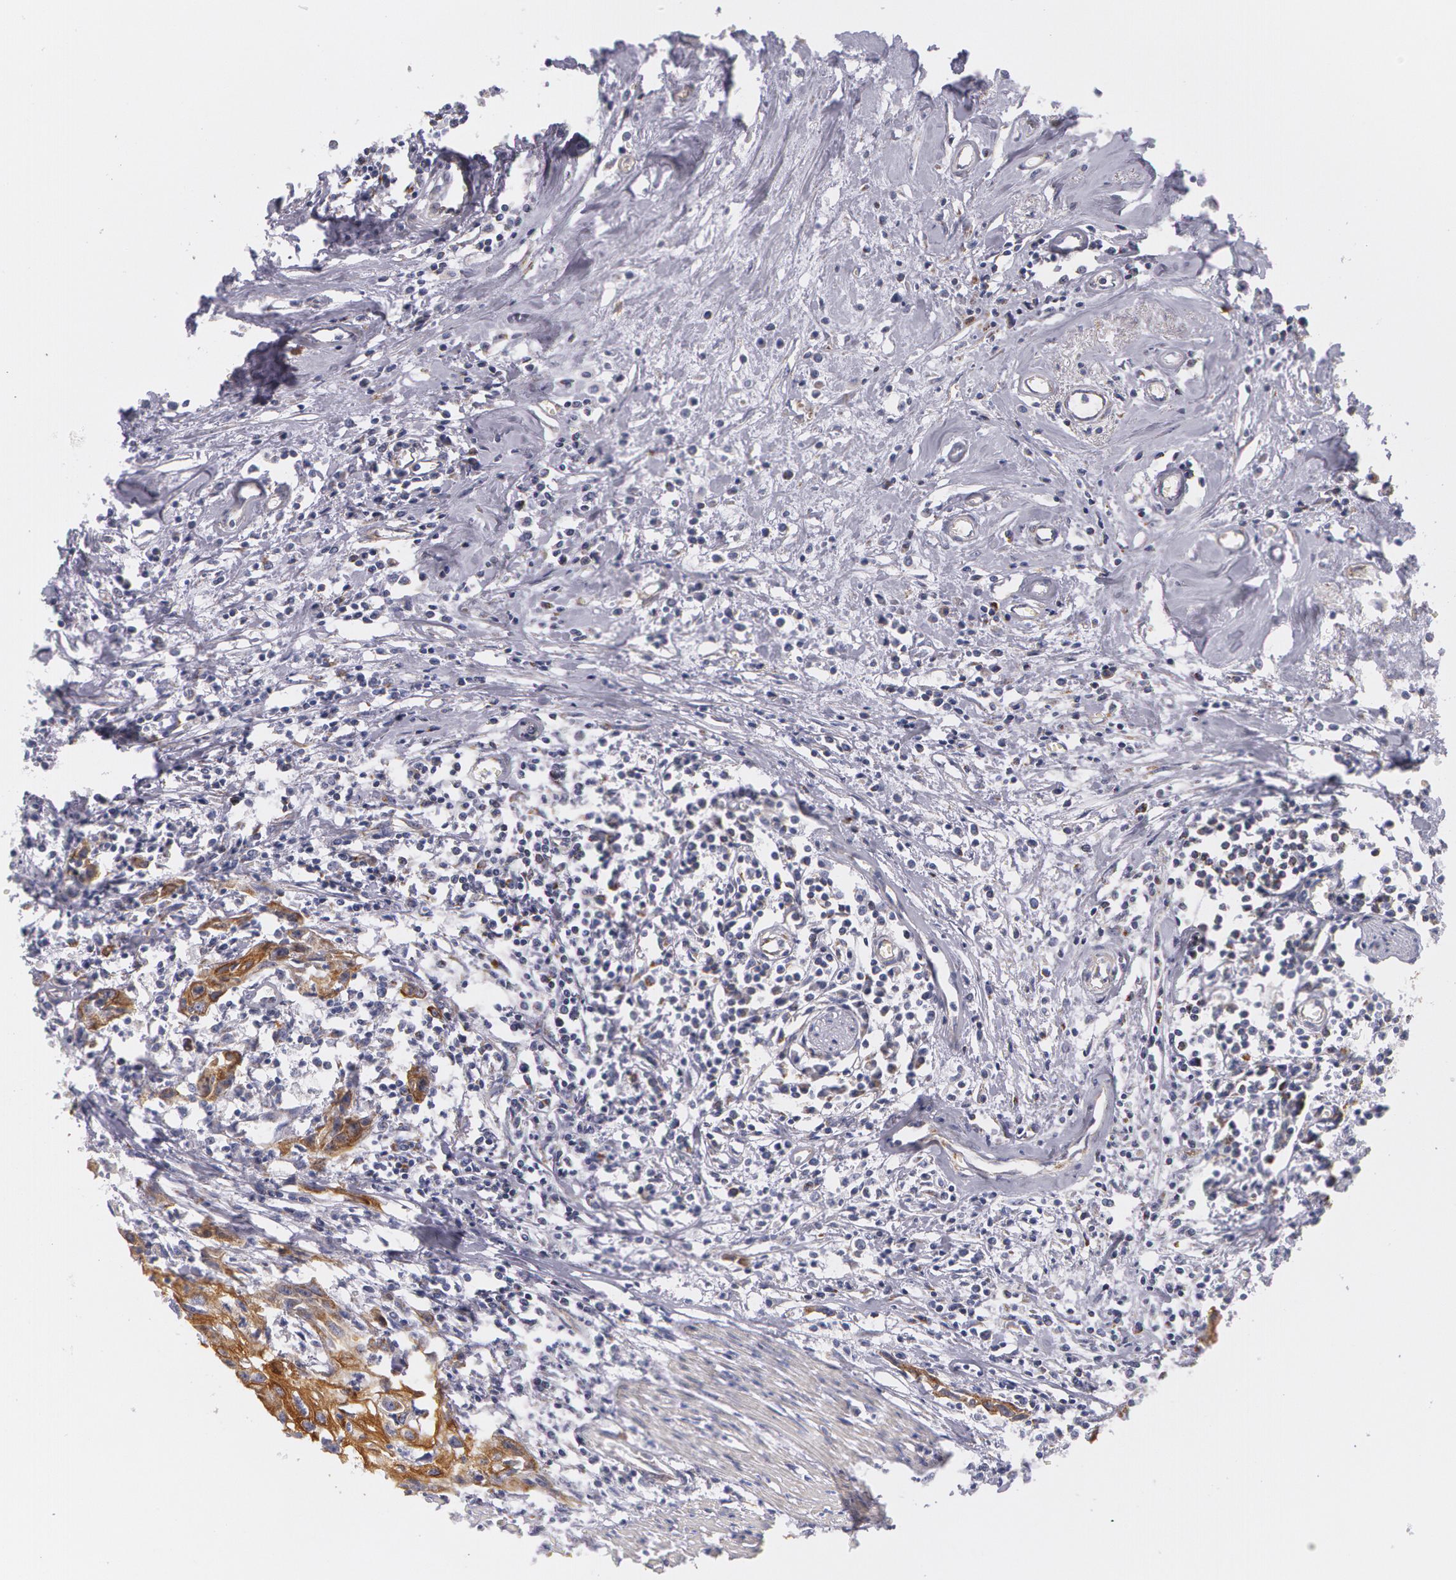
{"staining": {"intensity": "strong", "quantity": ">75%", "location": "cytoplasmic/membranous"}, "tissue": "urothelial cancer", "cell_type": "Tumor cells", "image_type": "cancer", "snomed": [{"axis": "morphology", "description": "Urothelial carcinoma, High grade"}, {"axis": "topography", "description": "Urinary bladder"}], "caption": "A high-resolution photomicrograph shows immunohistochemistry staining of urothelial cancer, which displays strong cytoplasmic/membranous positivity in approximately >75% of tumor cells.", "gene": "KRT18", "patient": {"sex": "male", "age": 54}}